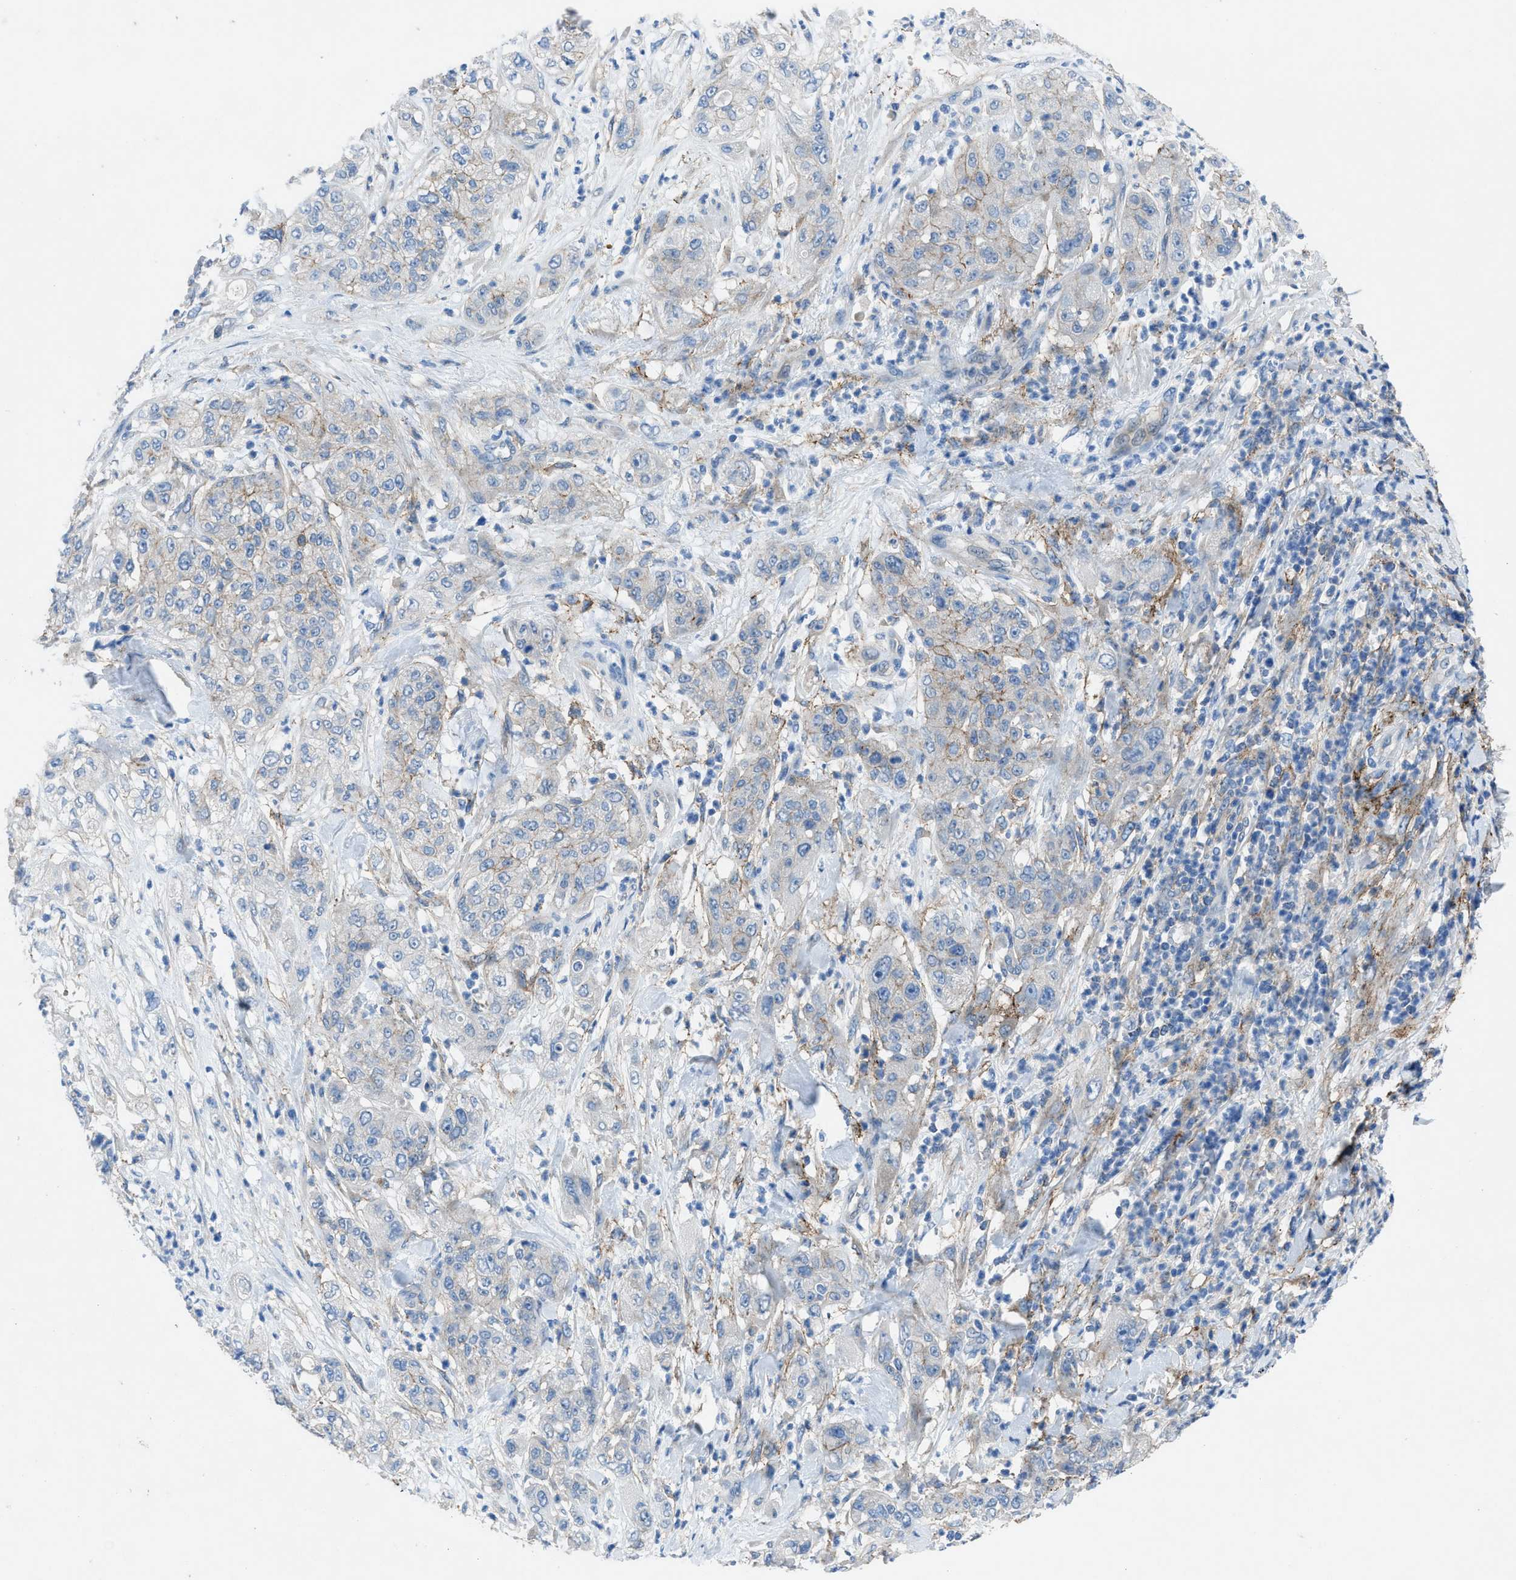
{"staining": {"intensity": "weak", "quantity": "<25%", "location": "cytoplasmic/membranous"}, "tissue": "pancreatic cancer", "cell_type": "Tumor cells", "image_type": "cancer", "snomed": [{"axis": "morphology", "description": "Adenocarcinoma, NOS"}, {"axis": "topography", "description": "Pancreas"}], "caption": "High magnification brightfield microscopy of pancreatic cancer (adenocarcinoma) stained with DAB (brown) and counterstained with hematoxylin (blue): tumor cells show no significant positivity. Brightfield microscopy of immunohistochemistry stained with DAB (brown) and hematoxylin (blue), captured at high magnification.", "gene": "PTGFRN", "patient": {"sex": "female", "age": 78}}